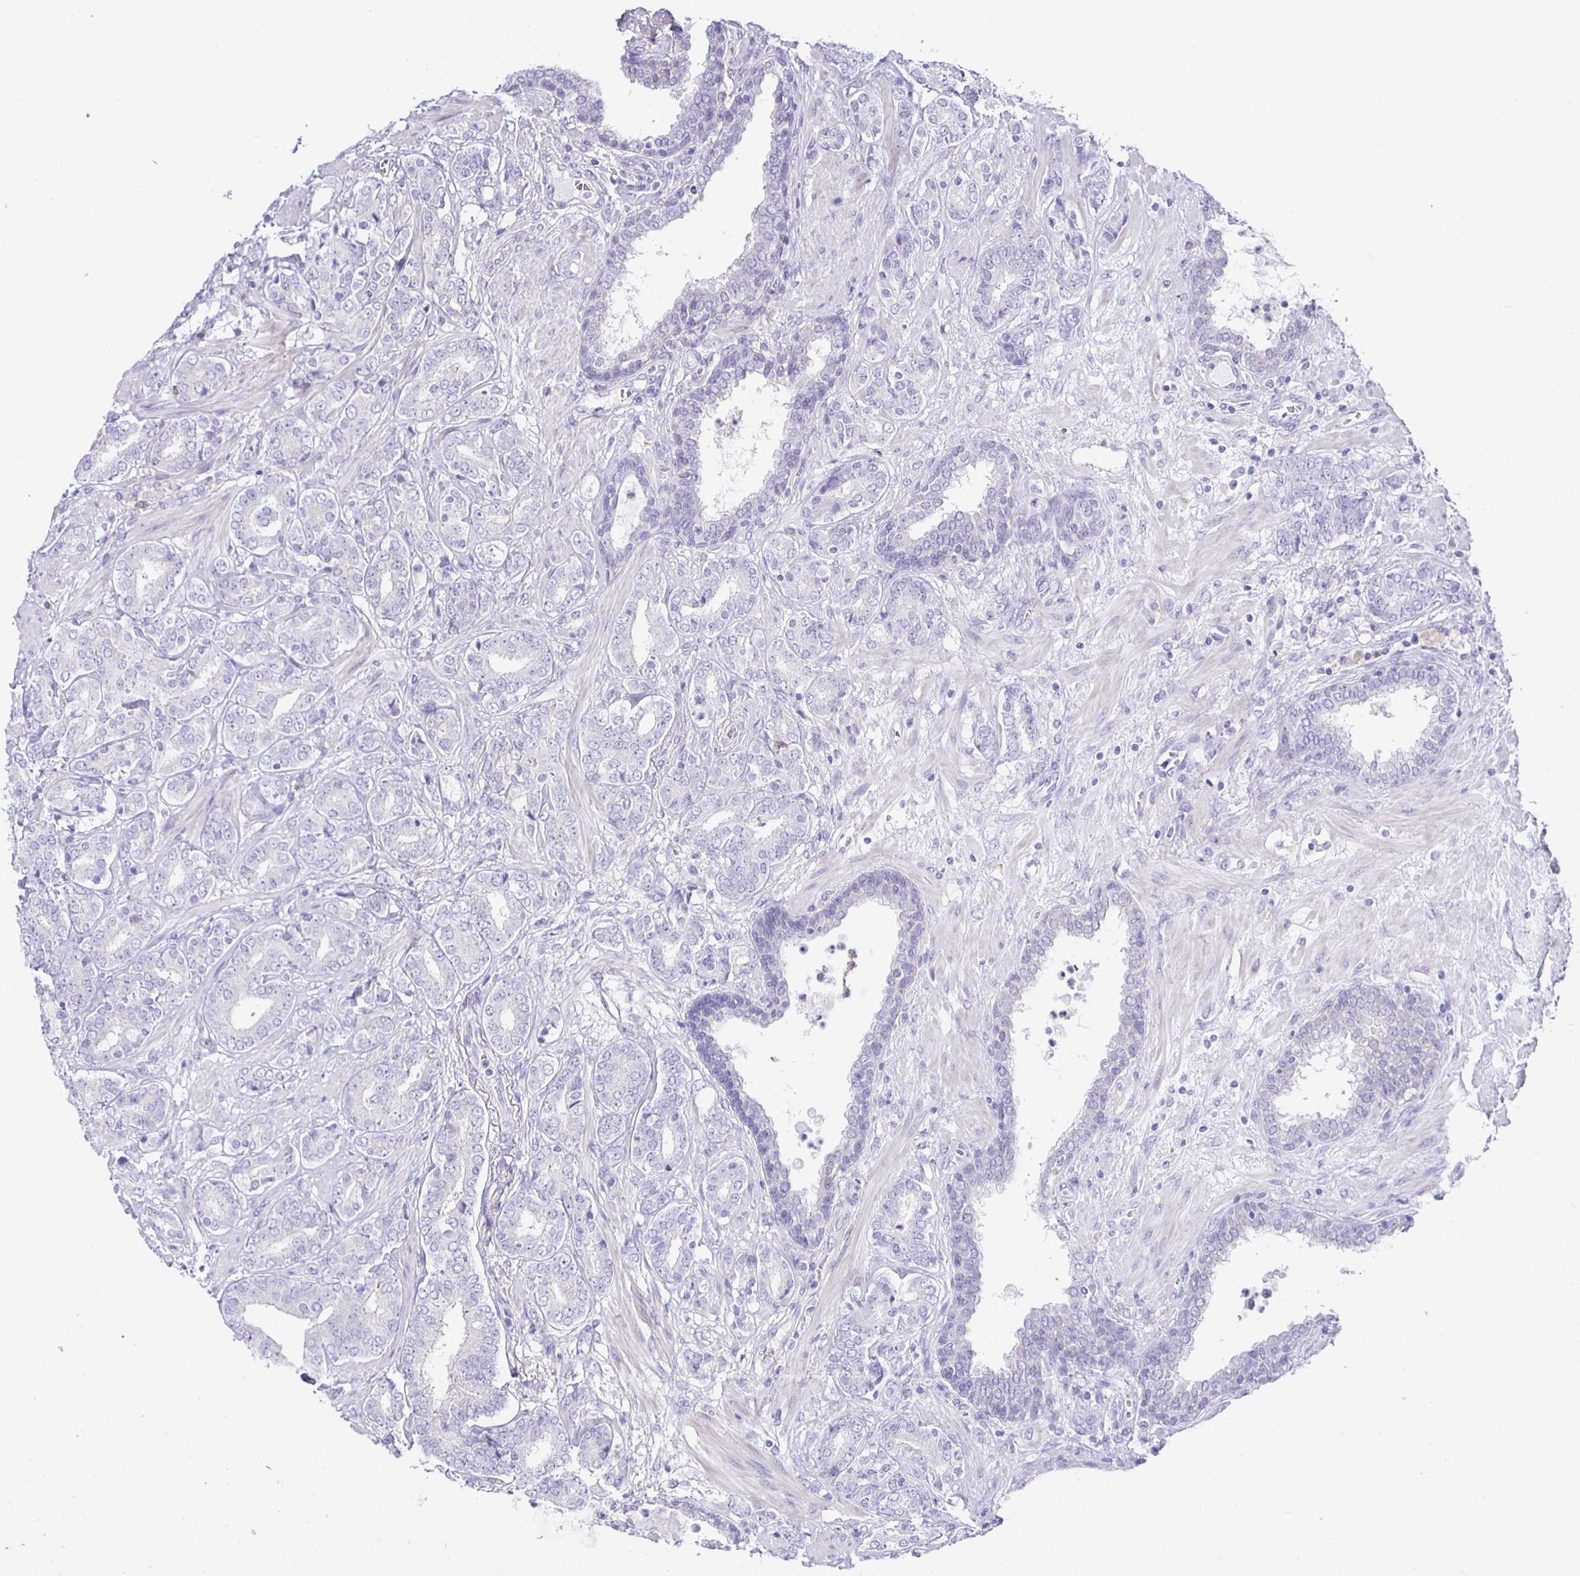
{"staining": {"intensity": "negative", "quantity": "none", "location": "none"}, "tissue": "prostate cancer", "cell_type": "Tumor cells", "image_type": "cancer", "snomed": [{"axis": "morphology", "description": "Adenocarcinoma, High grade"}, {"axis": "topography", "description": "Prostate"}], "caption": "Photomicrograph shows no significant protein staining in tumor cells of prostate cancer.", "gene": "SIRPA", "patient": {"sex": "male", "age": 62}}